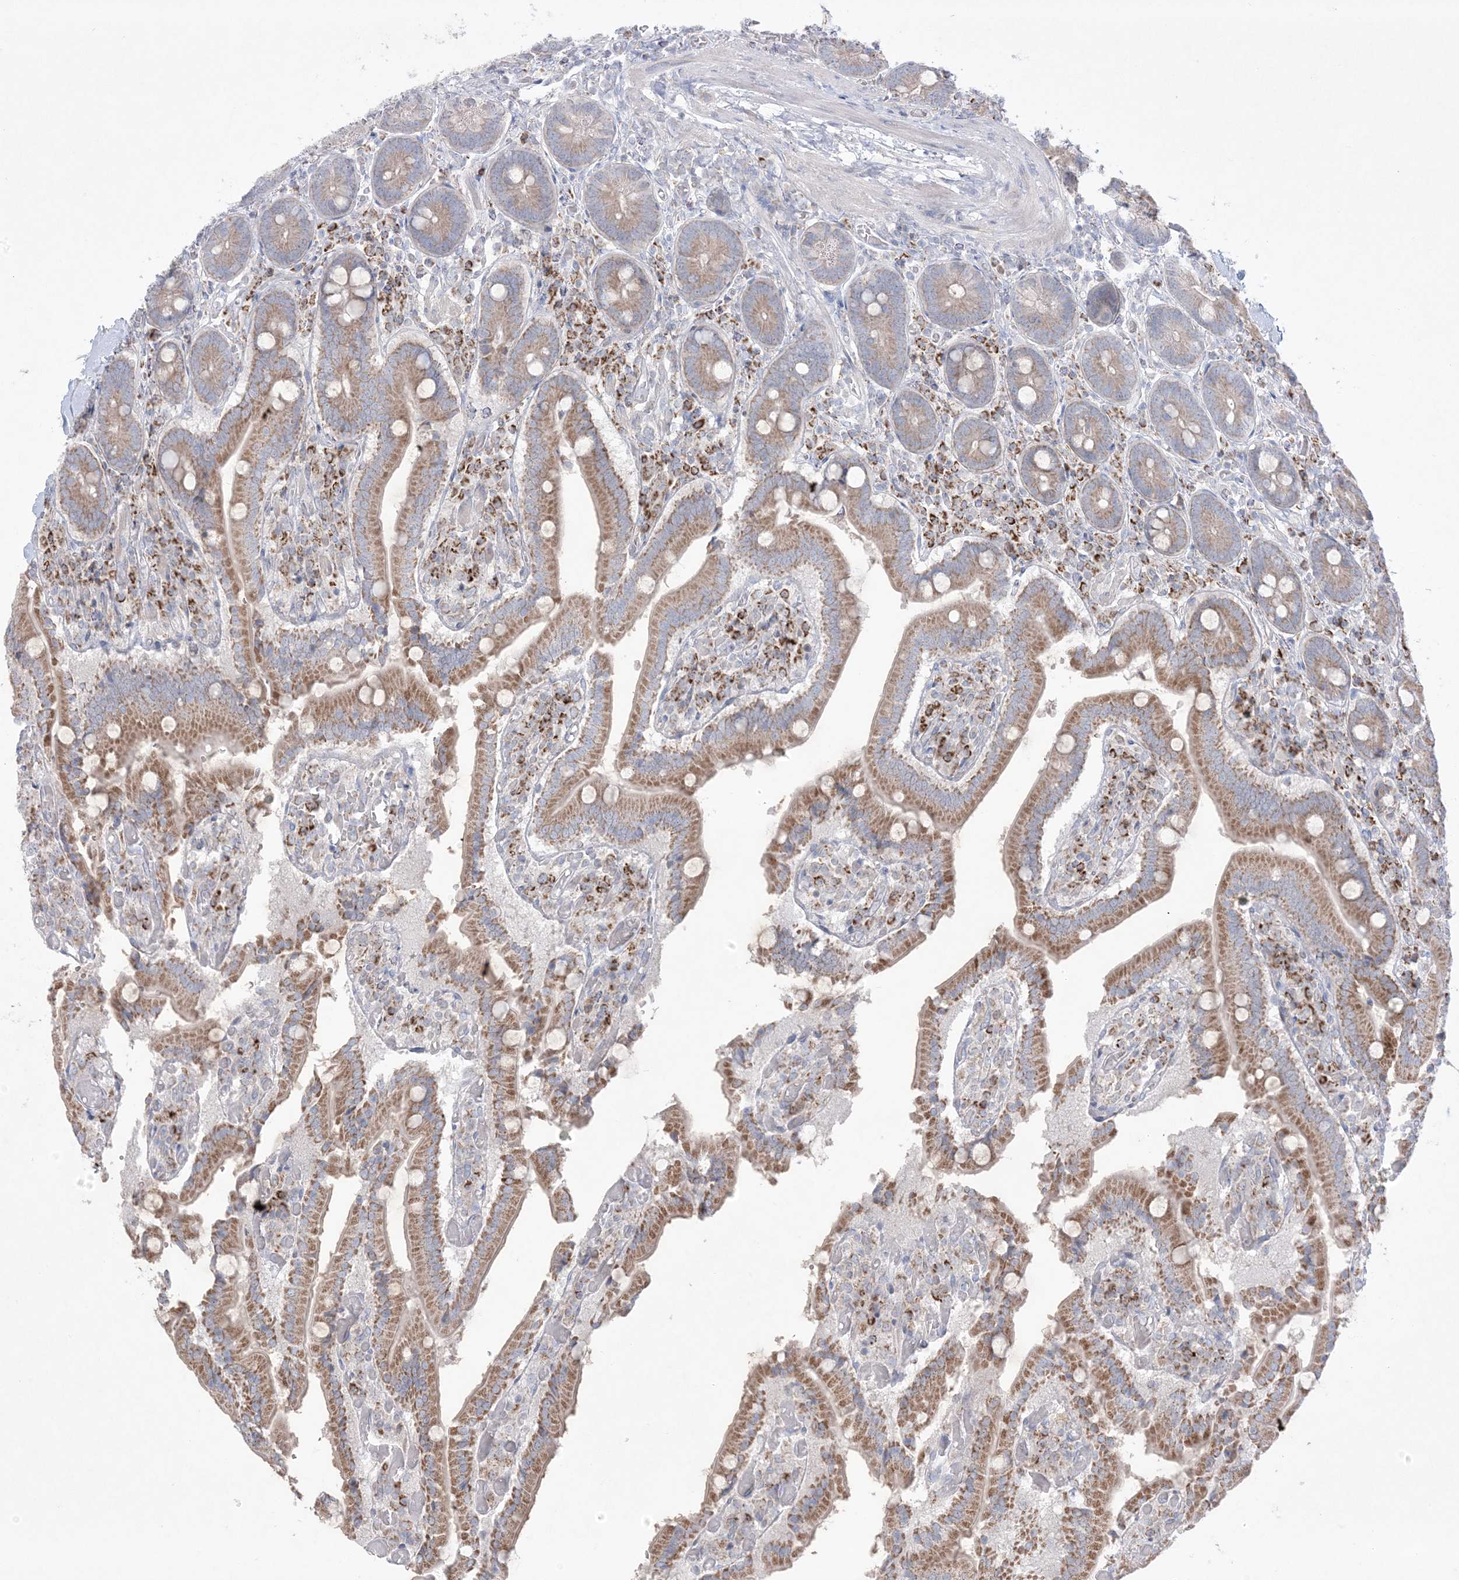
{"staining": {"intensity": "moderate", "quantity": ">75%", "location": "cytoplasmic/membranous"}, "tissue": "duodenum", "cell_type": "Glandular cells", "image_type": "normal", "snomed": [{"axis": "morphology", "description": "Normal tissue, NOS"}, {"axis": "topography", "description": "Duodenum"}], "caption": "Immunohistochemistry (IHC) histopathology image of normal duodenum: duodenum stained using immunohistochemistry exhibits medium levels of moderate protein expression localized specifically in the cytoplasmic/membranous of glandular cells, appearing as a cytoplasmic/membranous brown color.", "gene": "KCTD6", "patient": {"sex": "female", "age": 62}}